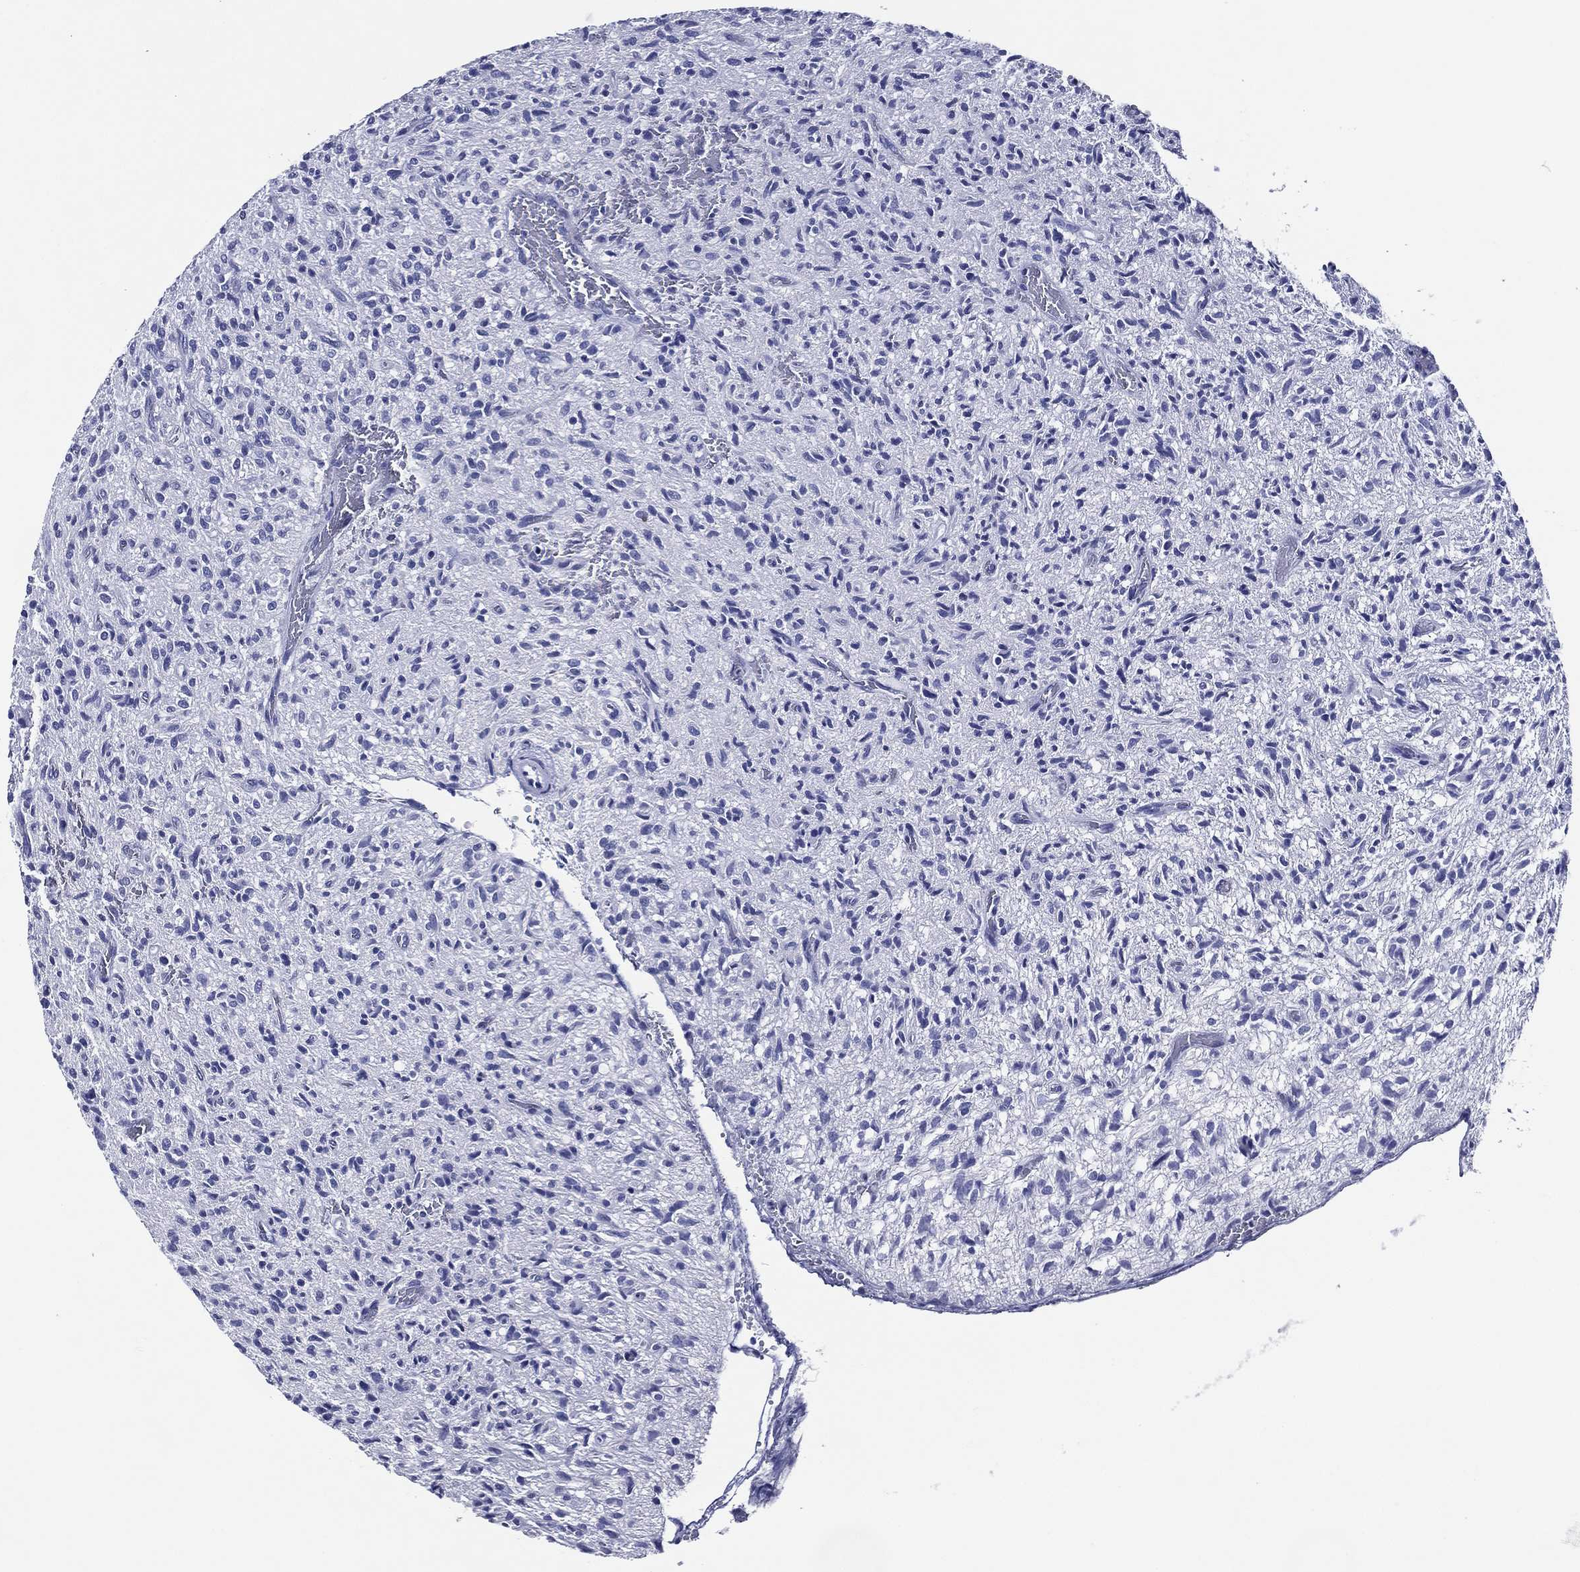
{"staining": {"intensity": "negative", "quantity": "none", "location": "none"}, "tissue": "glioma", "cell_type": "Tumor cells", "image_type": "cancer", "snomed": [{"axis": "morphology", "description": "Glioma, malignant, High grade"}, {"axis": "topography", "description": "Brain"}], "caption": "Immunohistochemistry histopathology image of neoplastic tissue: malignant high-grade glioma stained with DAB (3,3'-diaminobenzidine) displays no significant protein staining in tumor cells.", "gene": "ACE2", "patient": {"sex": "male", "age": 64}}